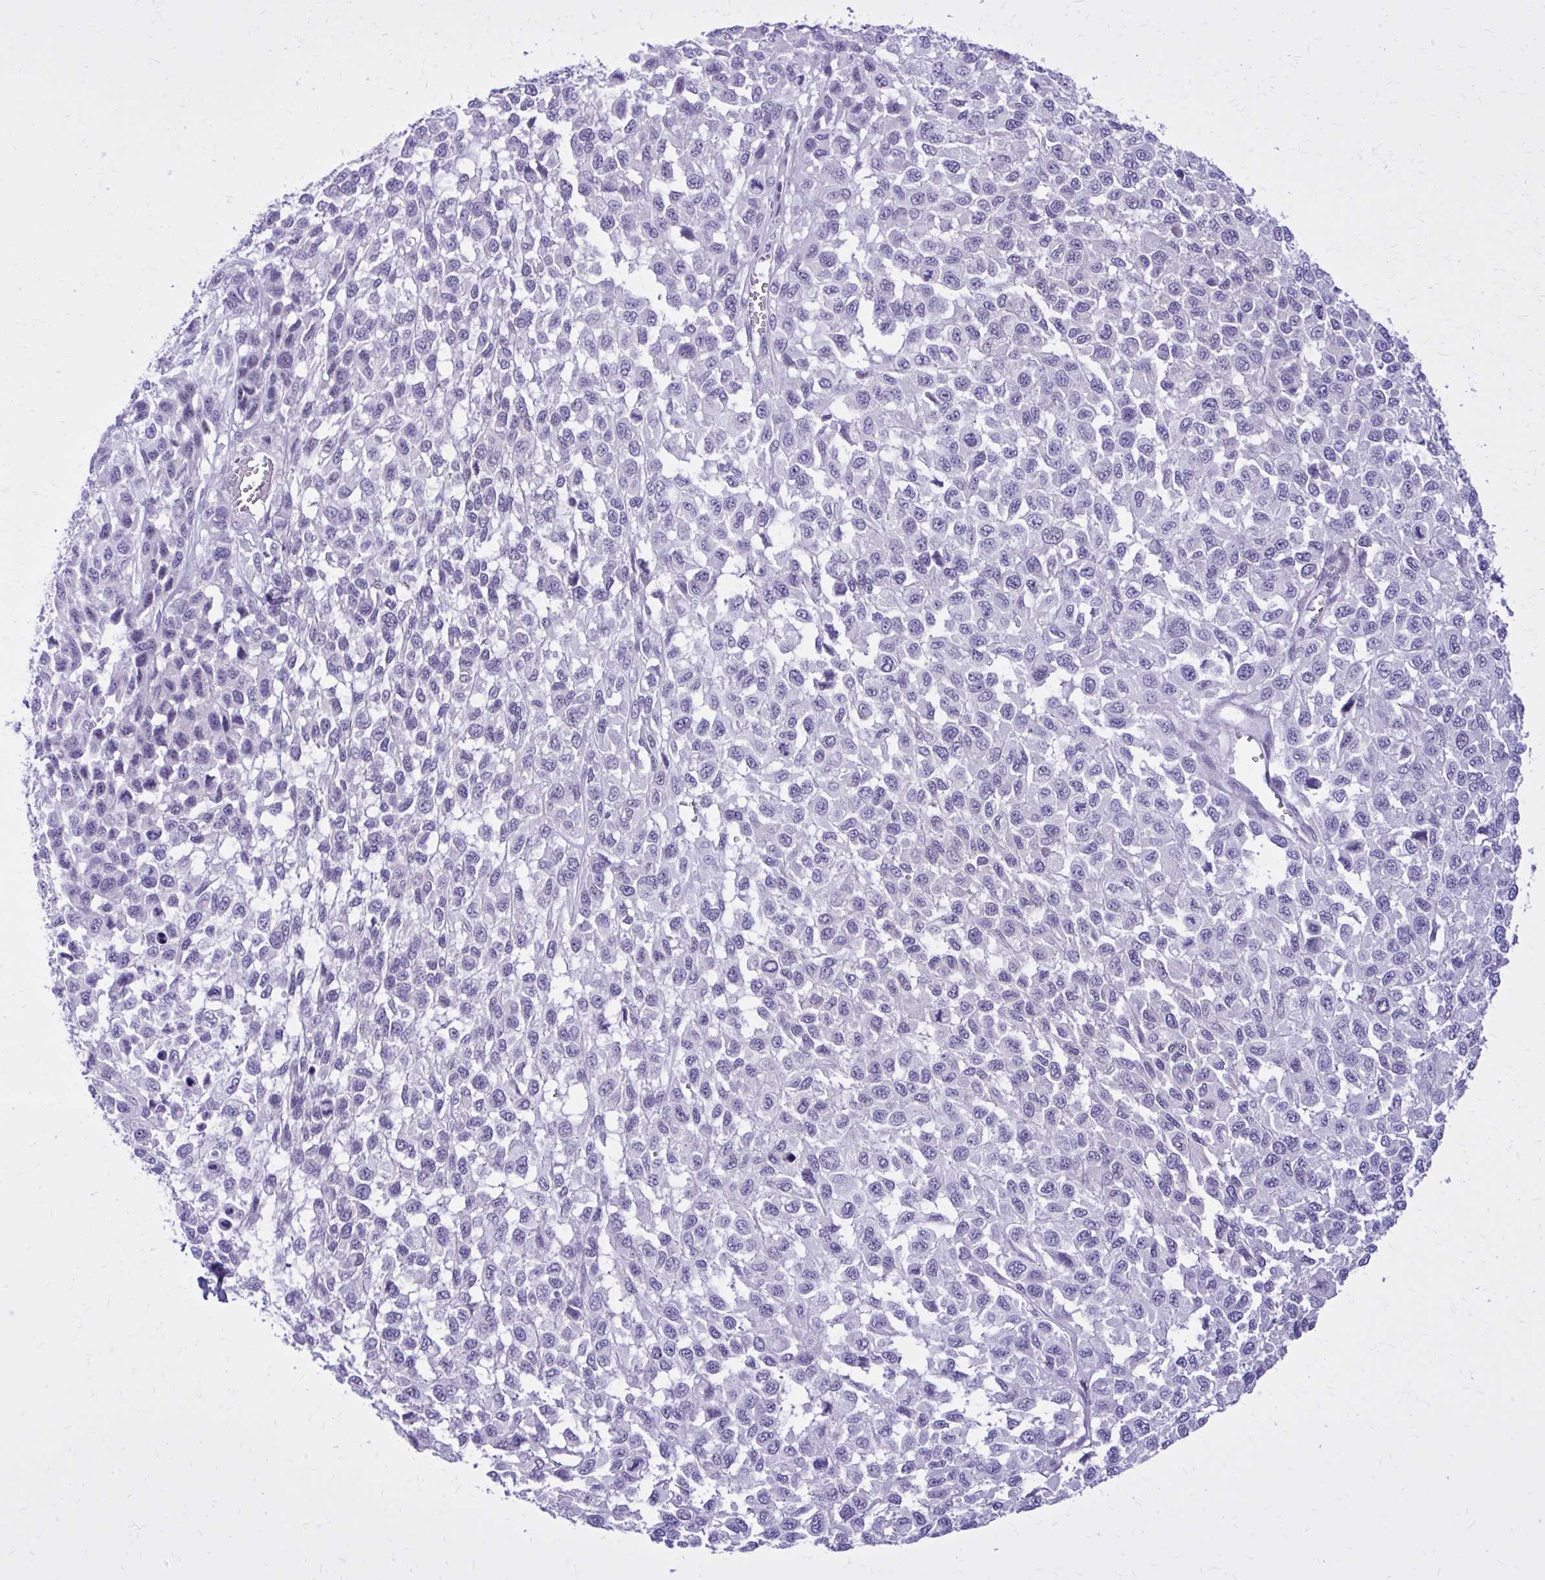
{"staining": {"intensity": "negative", "quantity": "none", "location": "none"}, "tissue": "melanoma", "cell_type": "Tumor cells", "image_type": "cancer", "snomed": [{"axis": "morphology", "description": "Malignant melanoma, NOS"}, {"axis": "topography", "description": "Skin"}], "caption": "IHC photomicrograph of neoplastic tissue: human malignant melanoma stained with DAB exhibits no significant protein positivity in tumor cells.", "gene": "RASL11B", "patient": {"sex": "male", "age": 62}}